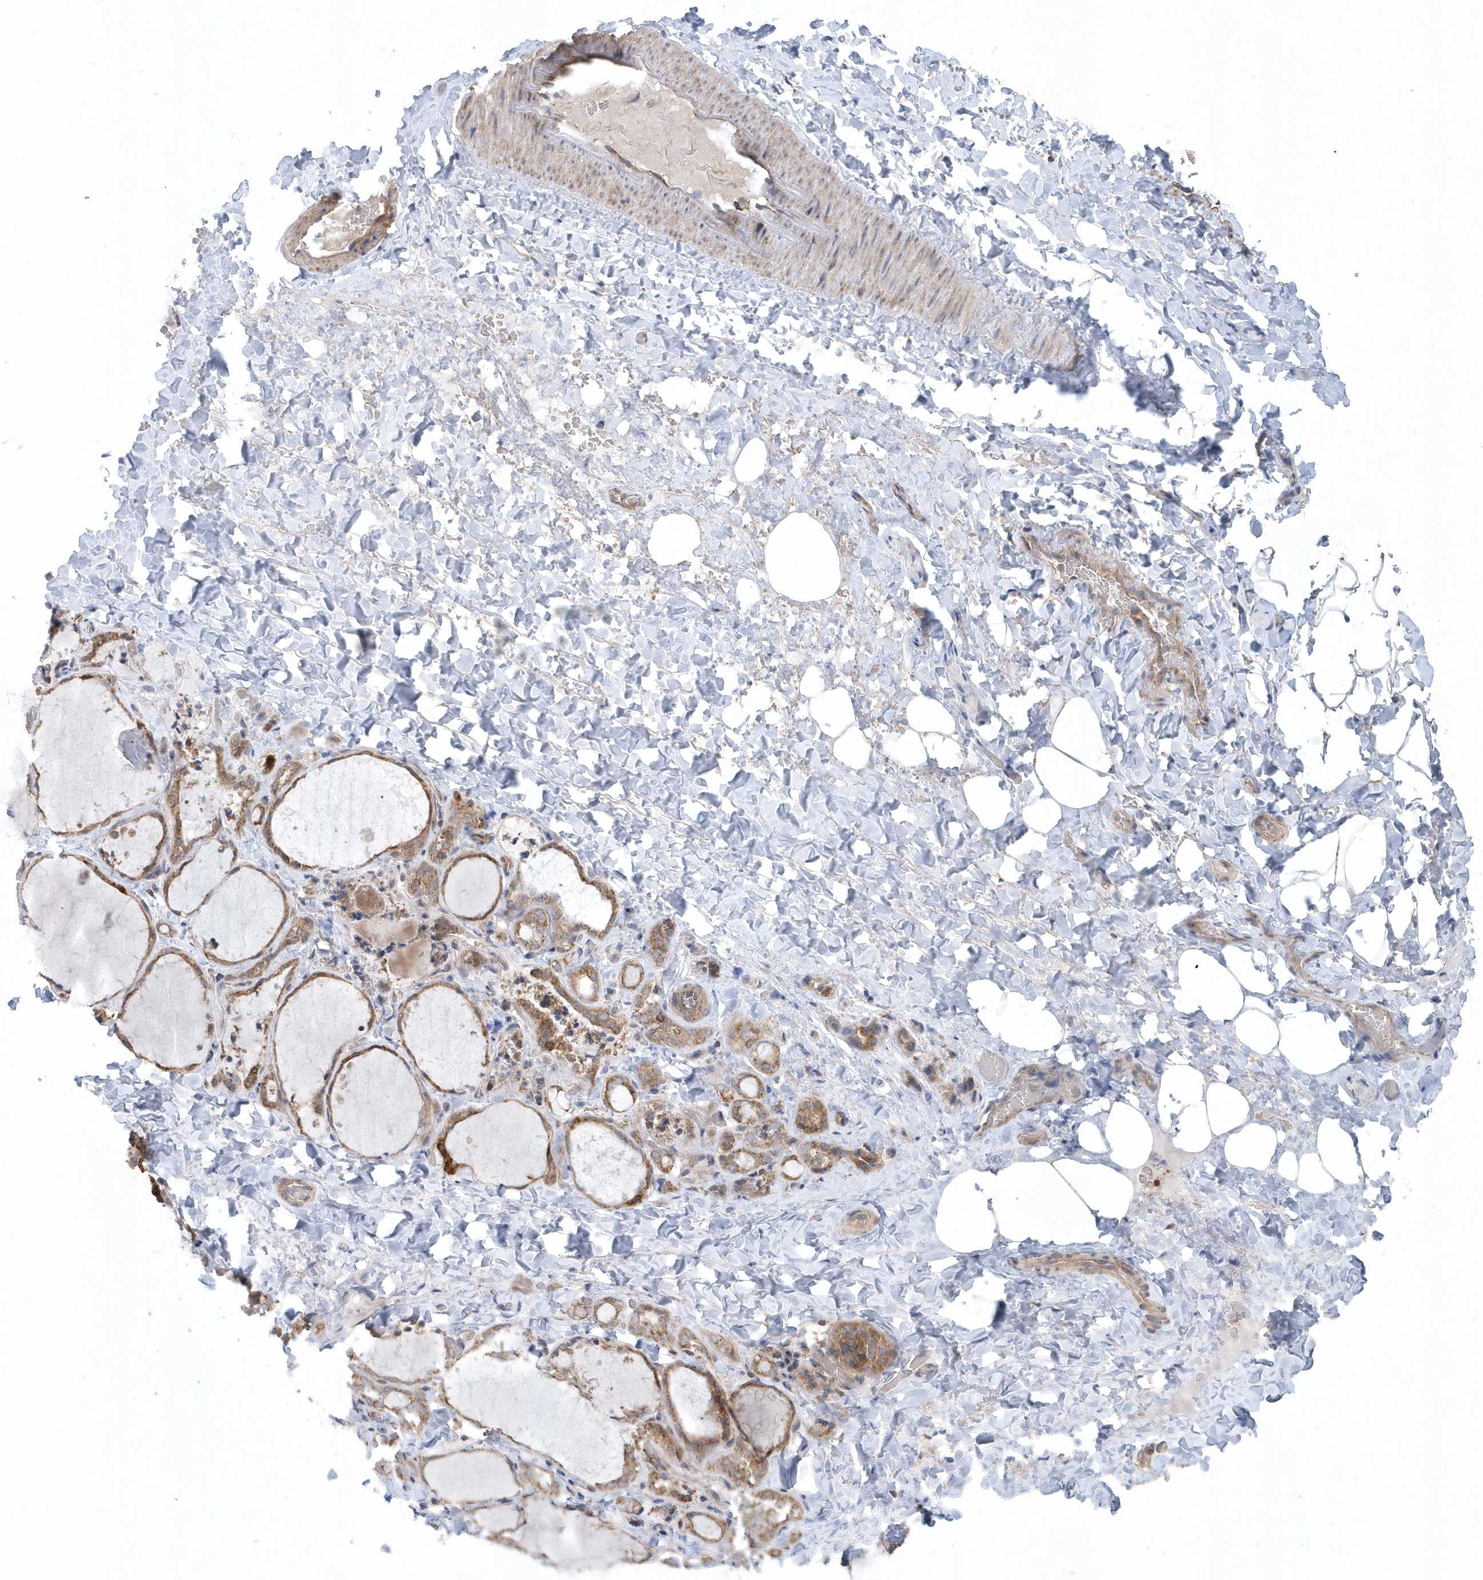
{"staining": {"intensity": "moderate", "quantity": ">75%", "location": "cytoplasmic/membranous"}, "tissue": "thyroid gland", "cell_type": "Glandular cells", "image_type": "normal", "snomed": [{"axis": "morphology", "description": "Normal tissue, NOS"}, {"axis": "topography", "description": "Thyroid gland"}], "caption": "Brown immunohistochemical staining in unremarkable human thyroid gland displays moderate cytoplasmic/membranous staining in about >75% of glandular cells.", "gene": "PPP1R7", "patient": {"sex": "female", "age": 22}}